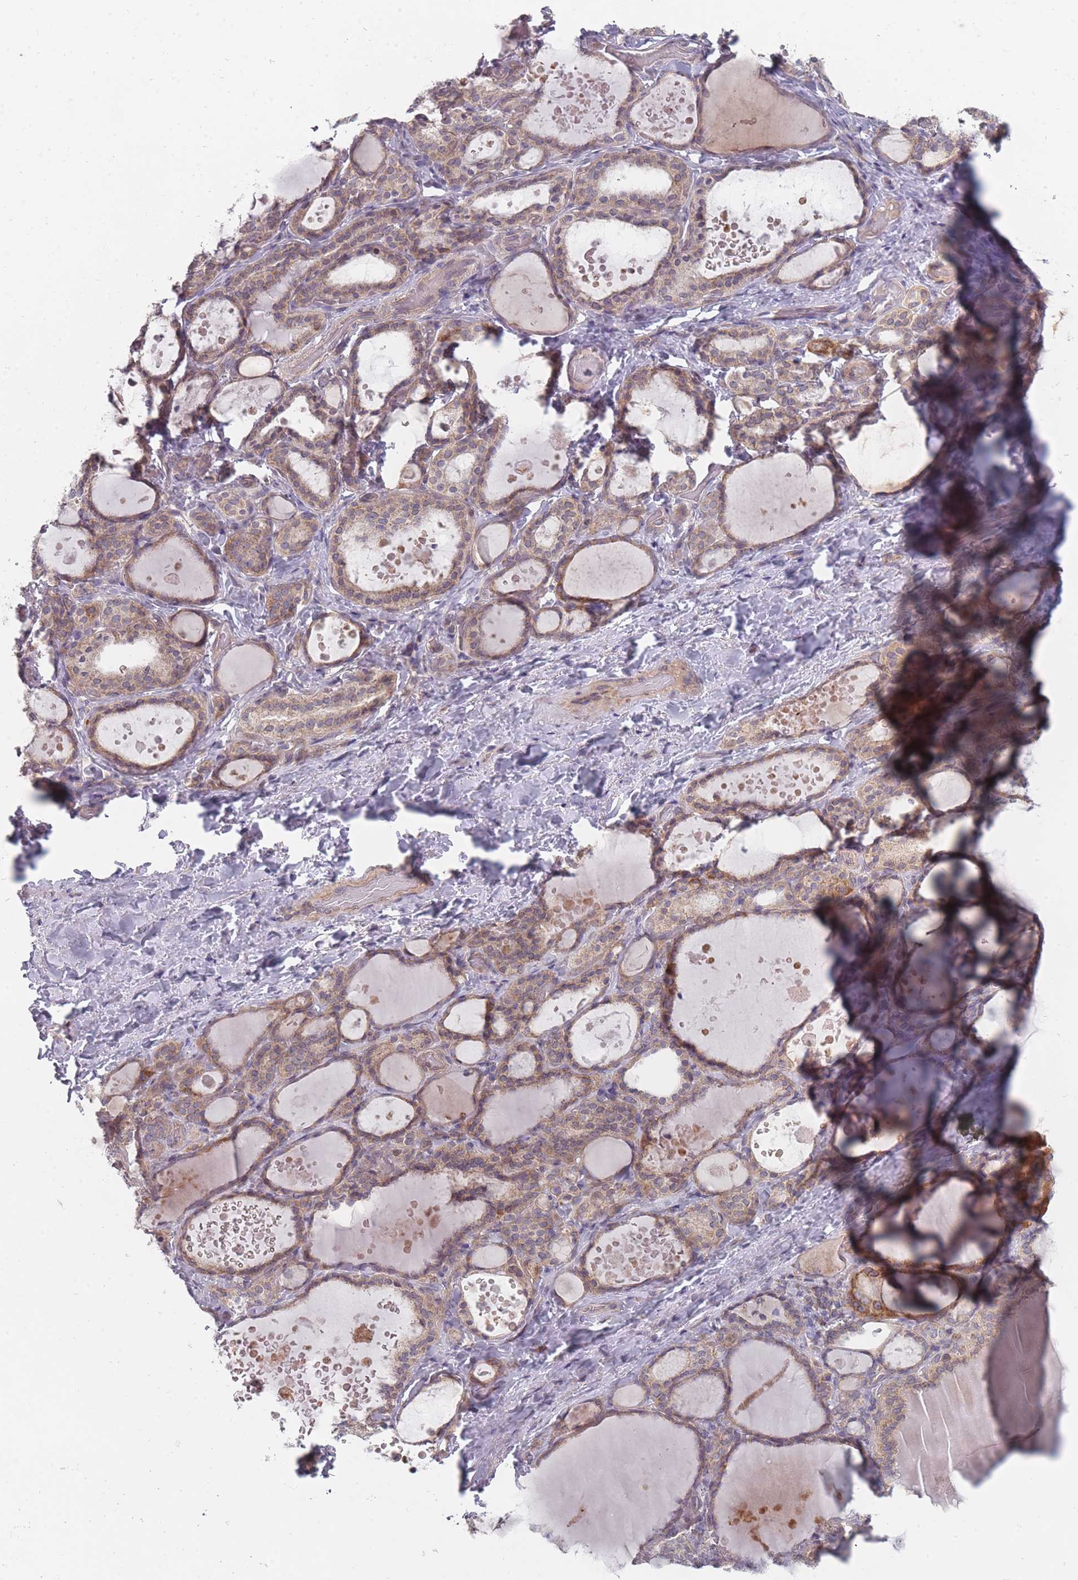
{"staining": {"intensity": "moderate", "quantity": "25%-75%", "location": "cytoplasmic/membranous"}, "tissue": "thyroid gland", "cell_type": "Glandular cells", "image_type": "normal", "snomed": [{"axis": "morphology", "description": "Normal tissue, NOS"}, {"axis": "topography", "description": "Thyroid gland"}], "caption": "Glandular cells exhibit medium levels of moderate cytoplasmic/membranous expression in approximately 25%-75% of cells in benign thyroid gland.", "gene": "PCDH12", "patient": {"sex": "female", "age": 46}}